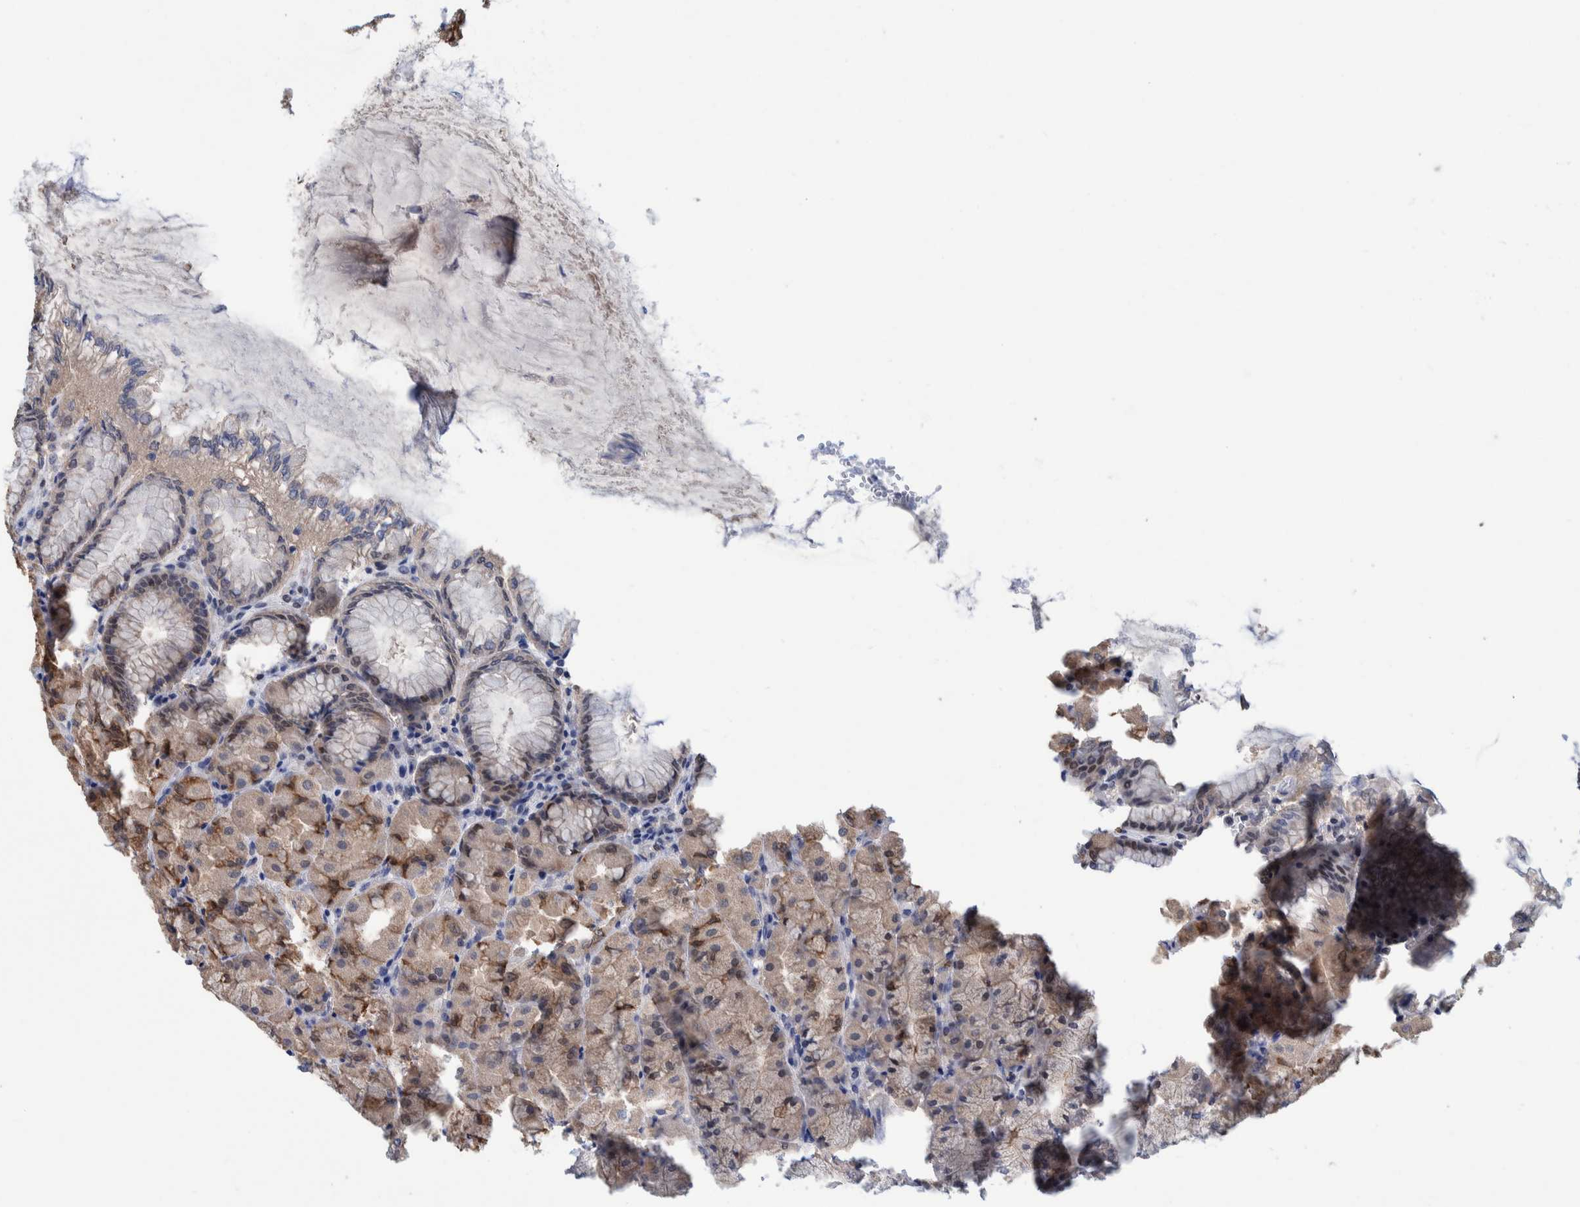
{"staining": {"intensity": "moderate", "quantity": ">75%", "location": "cytoplasmic/membranous"}, "tissue": "stomach", "cell_type": "Glandular cells", "image_type": "normal", "snomed": [{"axis": "morphology", "description": "Normal tissue, NOS"}, {"axis": "topography", "description": "Stomach, upper"}], "caption": "IHC (DAB) staining of unremarkable human stomach exhibits moderate cytoplasmic/membranous protein expression in approximately >75% of glandular cells. Using DAB (brown) and hematoxylin (blue) stains, captured at high magnification using brightfield microscopy.", "gene": "PFAS", "patient": {"sex": "female", "age": 56}}